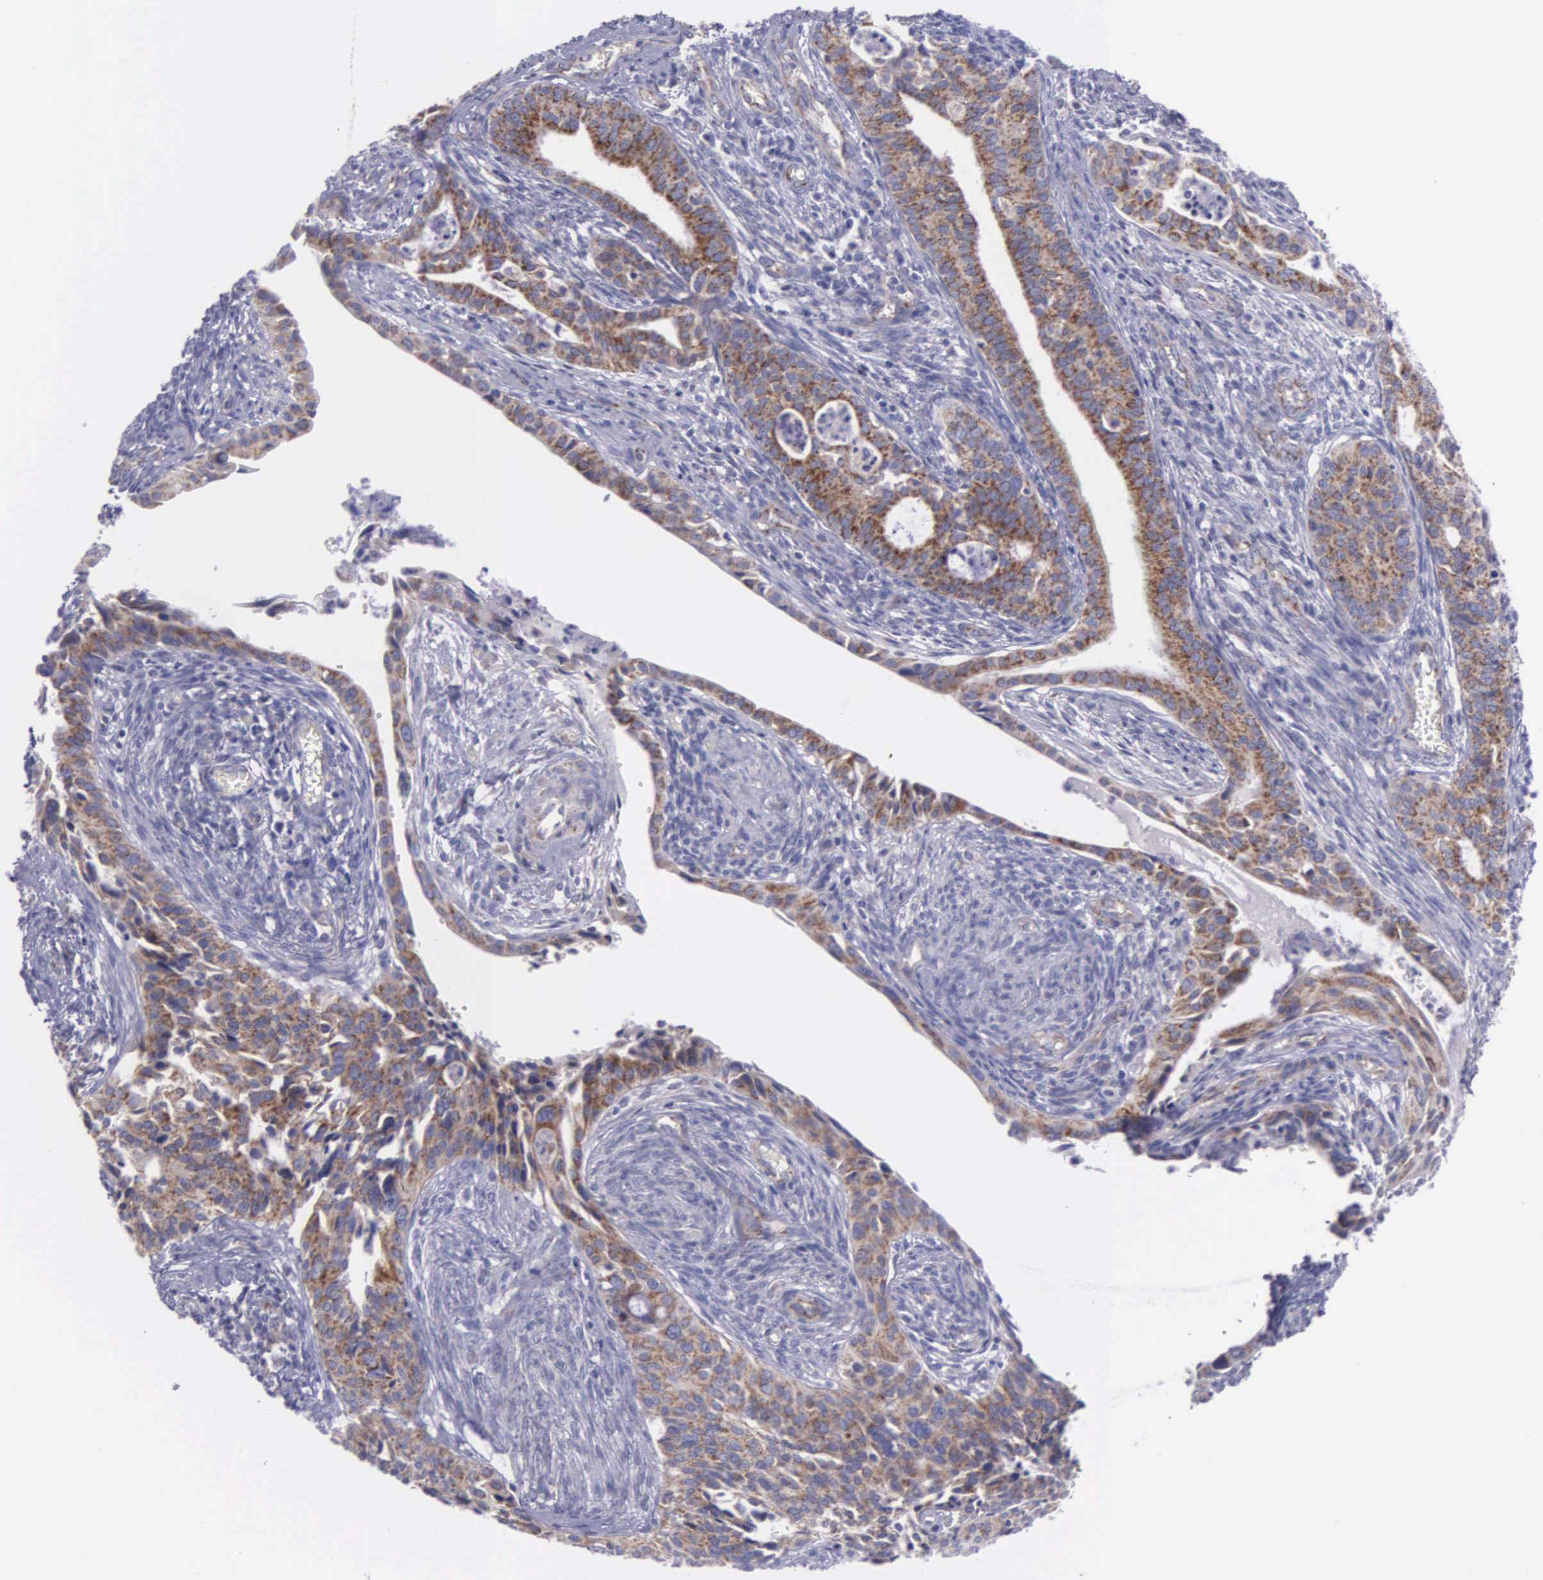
{"staining": {"intensity": "moderate", "quantity": "25%-75%", "location": "cytoplasmic/membranous"}, "tissue": "cervical cancer", "cell_type": "Tumor cells", "image_type": "cancer", "snomed": [{"axis": "morphology", "description": "Squamous cell carcinoma, NOS"}, {"axis": "topography", "description": "Cervix"}], "caption": "Protein expression analysis of cervical cancer reveals moderate cytoplasmic/membranous positivity in approximately 25%-75% of tumor cells.", "gene": "SYNJ2BP", "patient": {"sex": "female", "age": 34}}